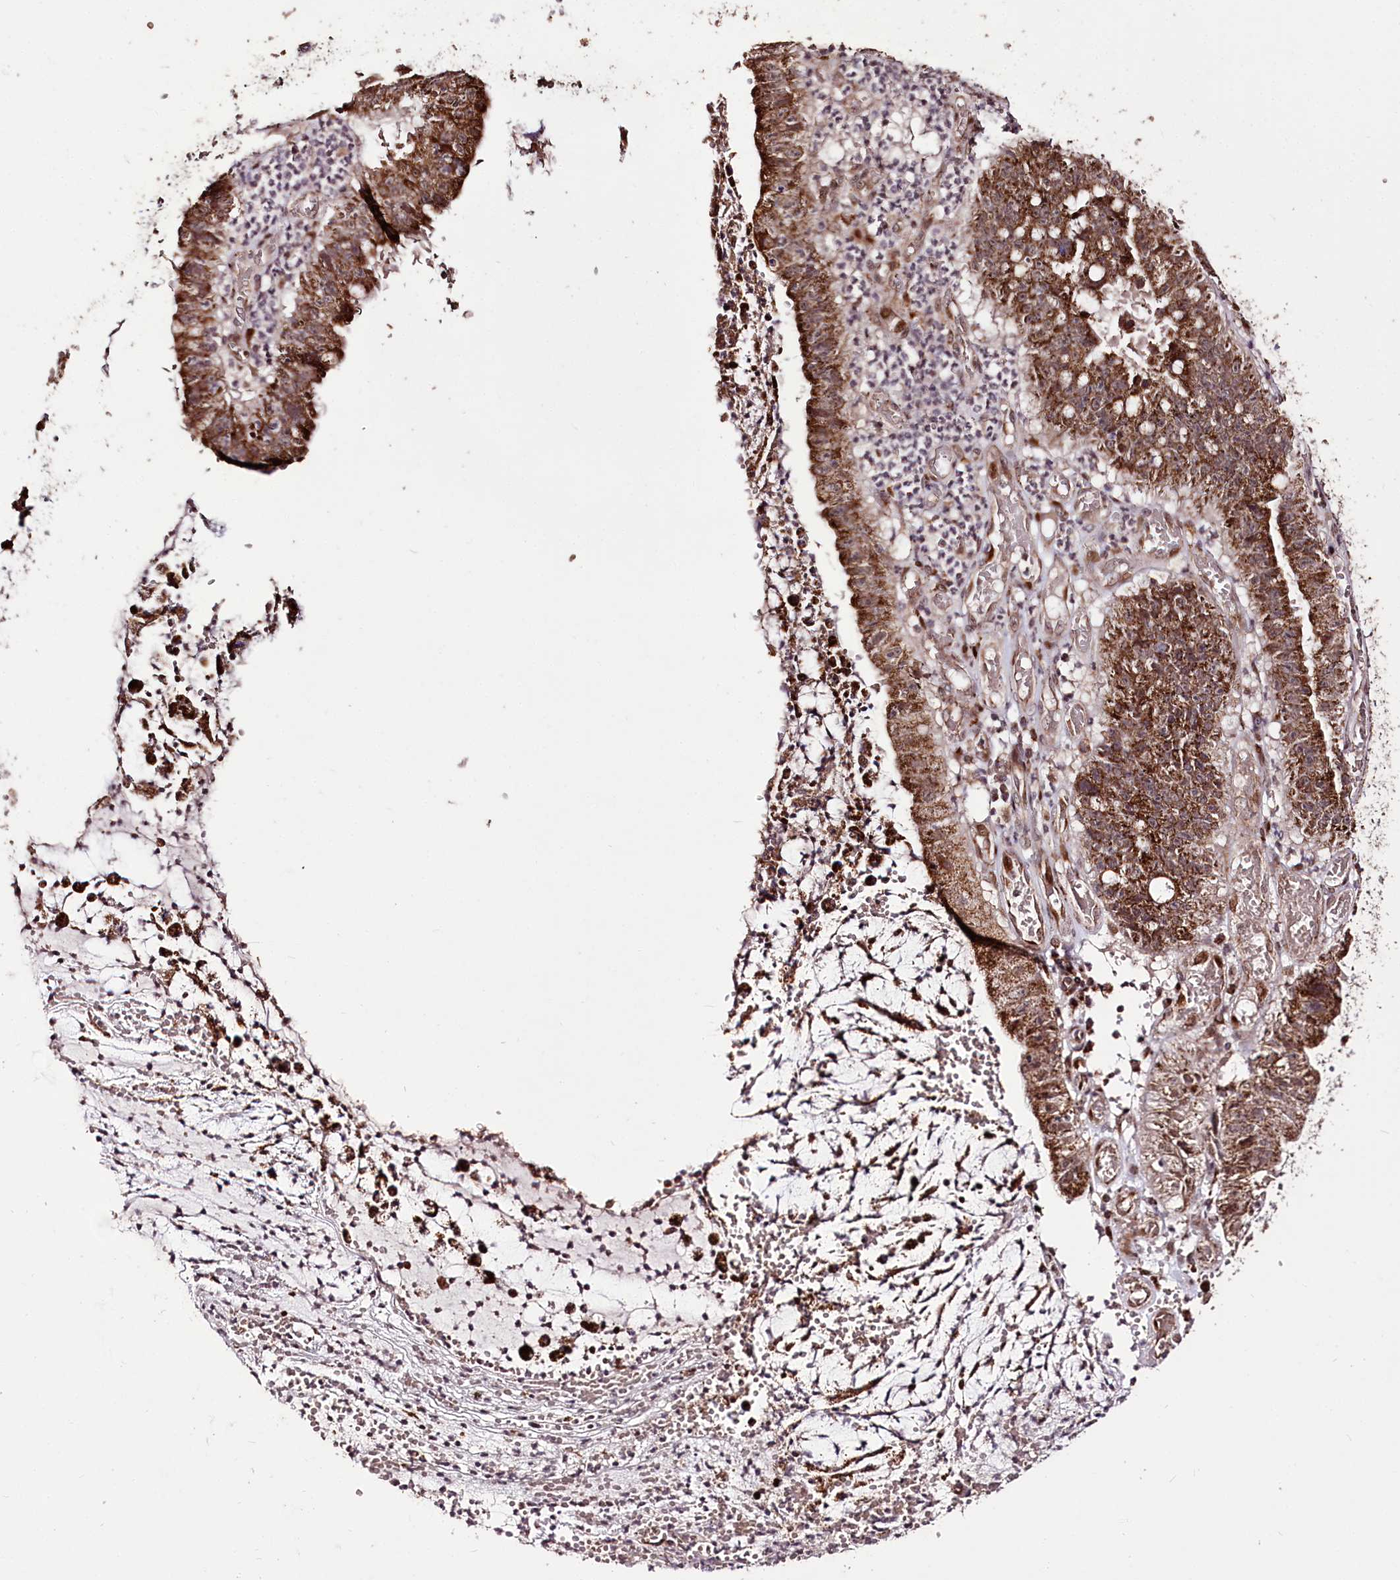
{"staining": {"intensity": "strong", "quantity": ">75%", "location": "cytoplasmic/membranous"}, "tissue": "stomach cancer", "cell_type": "Tumor cells", "image_type": "cancer", "snomed": [{"axis": "morphology", "description": "Adenocarcinoma, NOS"}, {"axis": "topography", "description": "Stomach"}], "caption": "Immunohistochemical staining of human stomach cancer (adenocarcinoma) demonstrates high levels of strong cytoplasmic/membranous staining in approximately >75% of tumor cells.", "gene": "CARD19", "patient": {"sex": "male", "age": 59}}